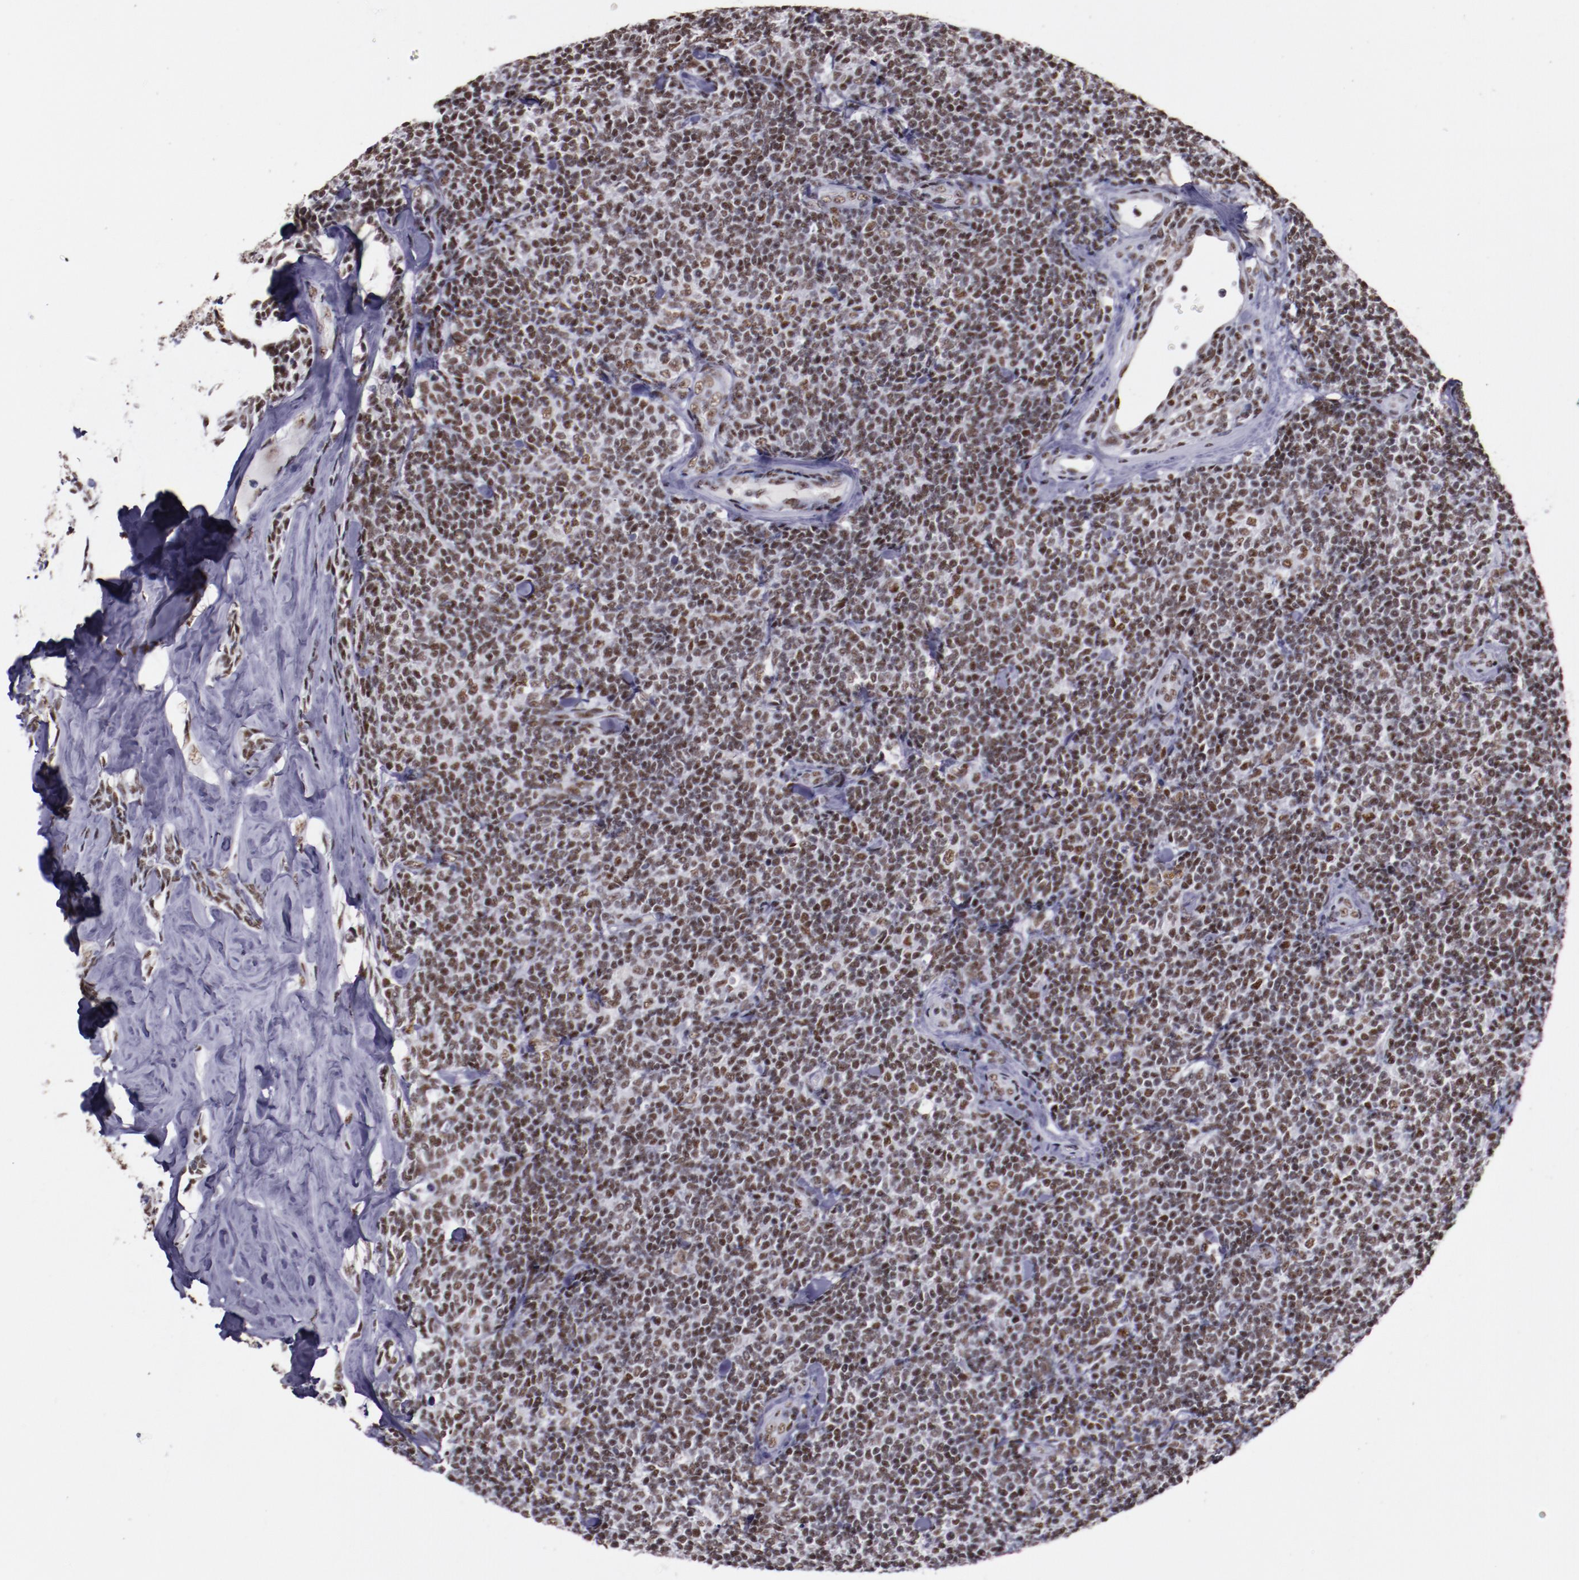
{"staining": {"intensity": "moderate", "quantity": ">75%", "location": "nuclear"}, "tissue": "lymphoma", "cell_type": "Tumor cells", "image_type": "cancer", "snomed": [{"axis": "morphology", "description": "Malignant lymphoma, non-Hodgkin's type, Low grade"}, {"axis": "topography", "description": "Lymph node"}], "caption": "Brown immunohistochemical staining in lymphoma displays moderate nuclear staining in approximately >75% of tumor cells.", "gene": "PPP4R3A", "patient": {"sex": "female", "age": 56}}